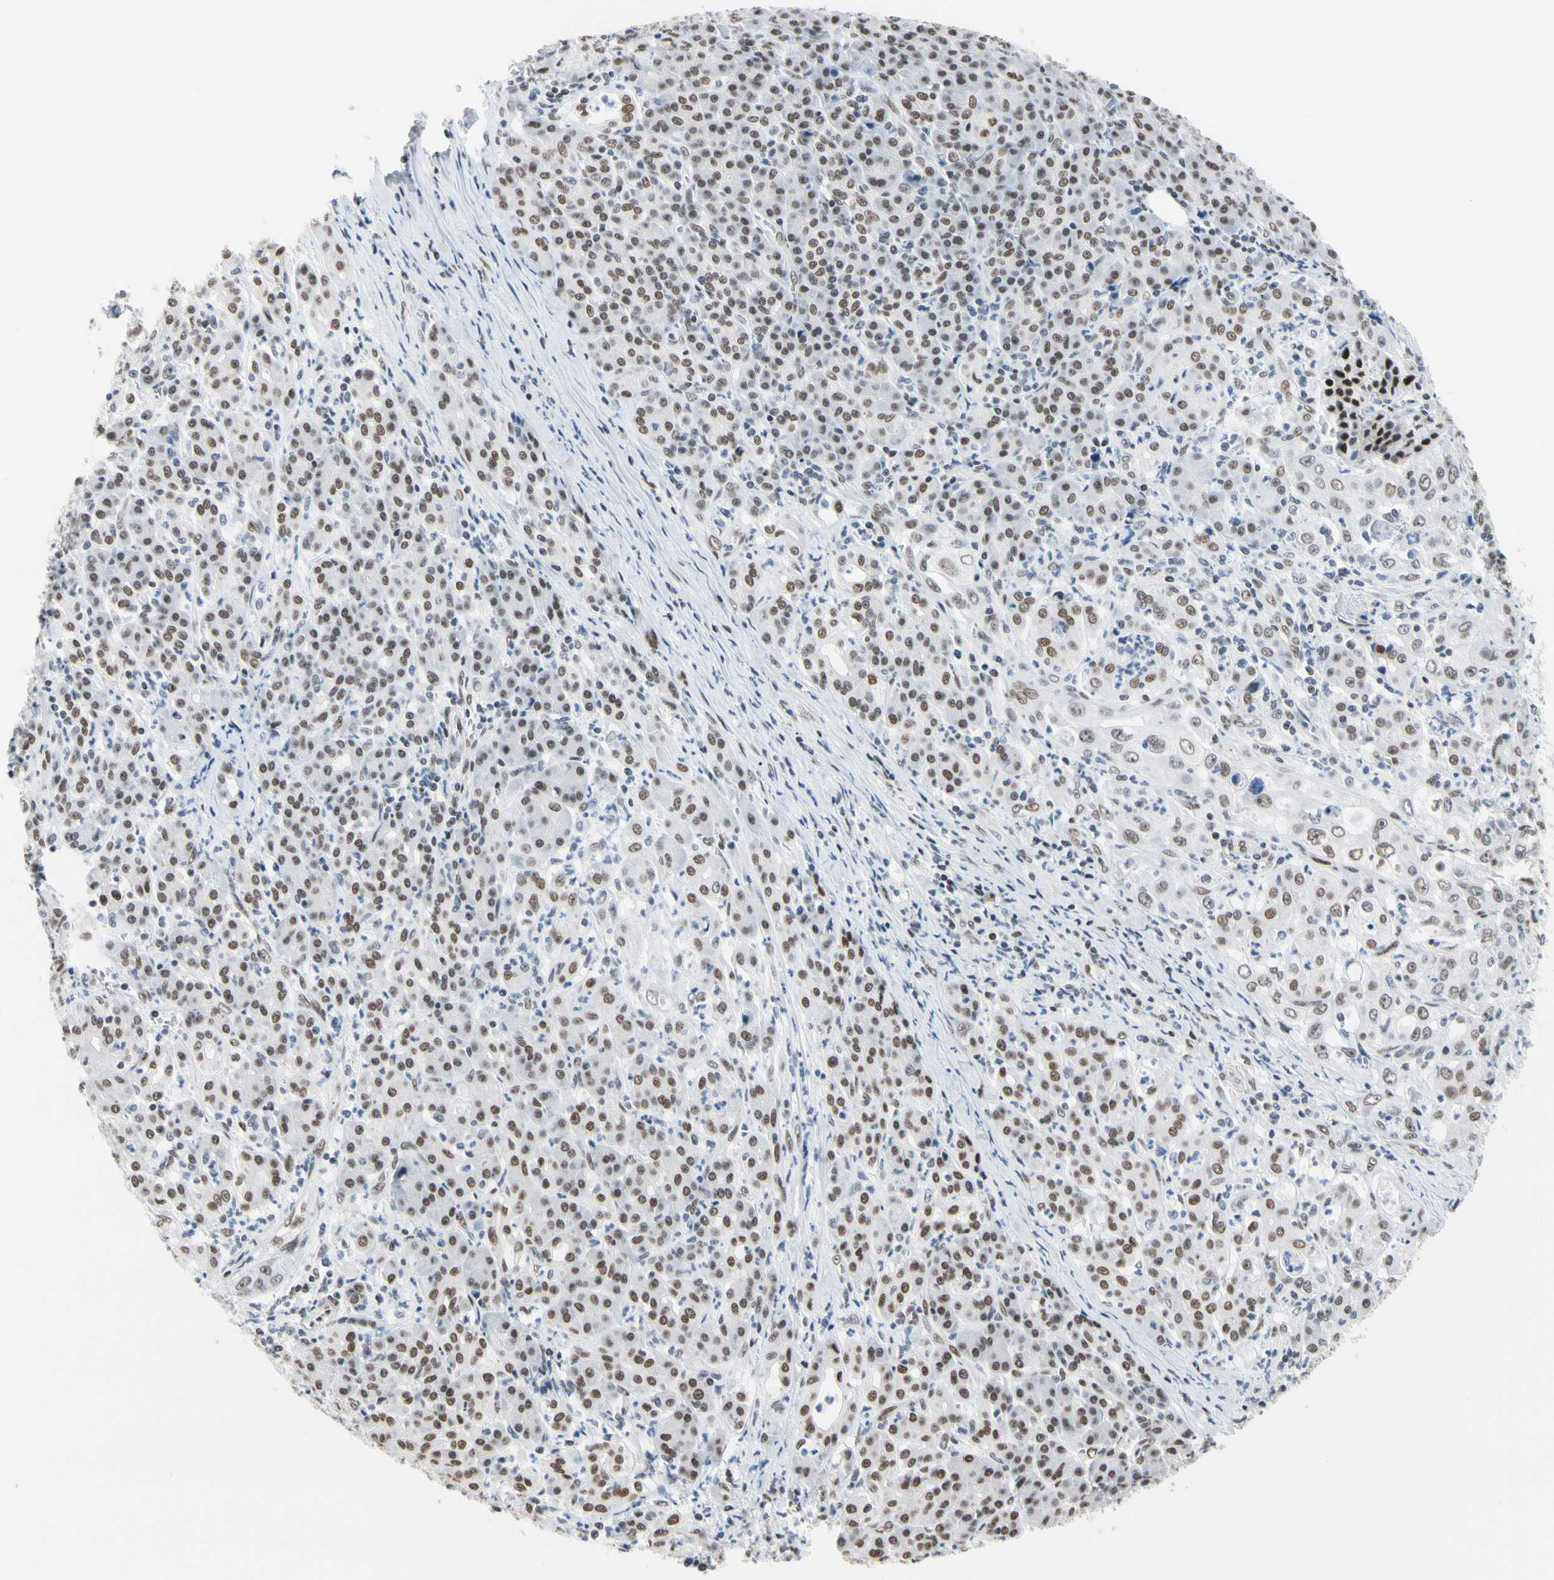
{"staining": {"intensity": "weak", "quantity": "25%-75%", "location": "nuclear"}, "tissue": "pancreatic cancer", "cell_type": "Tumor cells", "image_type": "cancer", "snomed": [{"axis": "morphology", "description": "Adenocarcinoma, NOS"}, {"axis": "topography", "description": "Pancreas"}], "caption": "Immunohistochemistry of pancreatic adenocarcinoma shows low levels of weak nuclear expression in about 25%-75% of tumor cells. (DAB (3,3'-diaminobenzidine) IHC with brightfield microscopy, high magnification).", "gene": "FAM98B", "patient": {"sex": "male", "age": 70}}